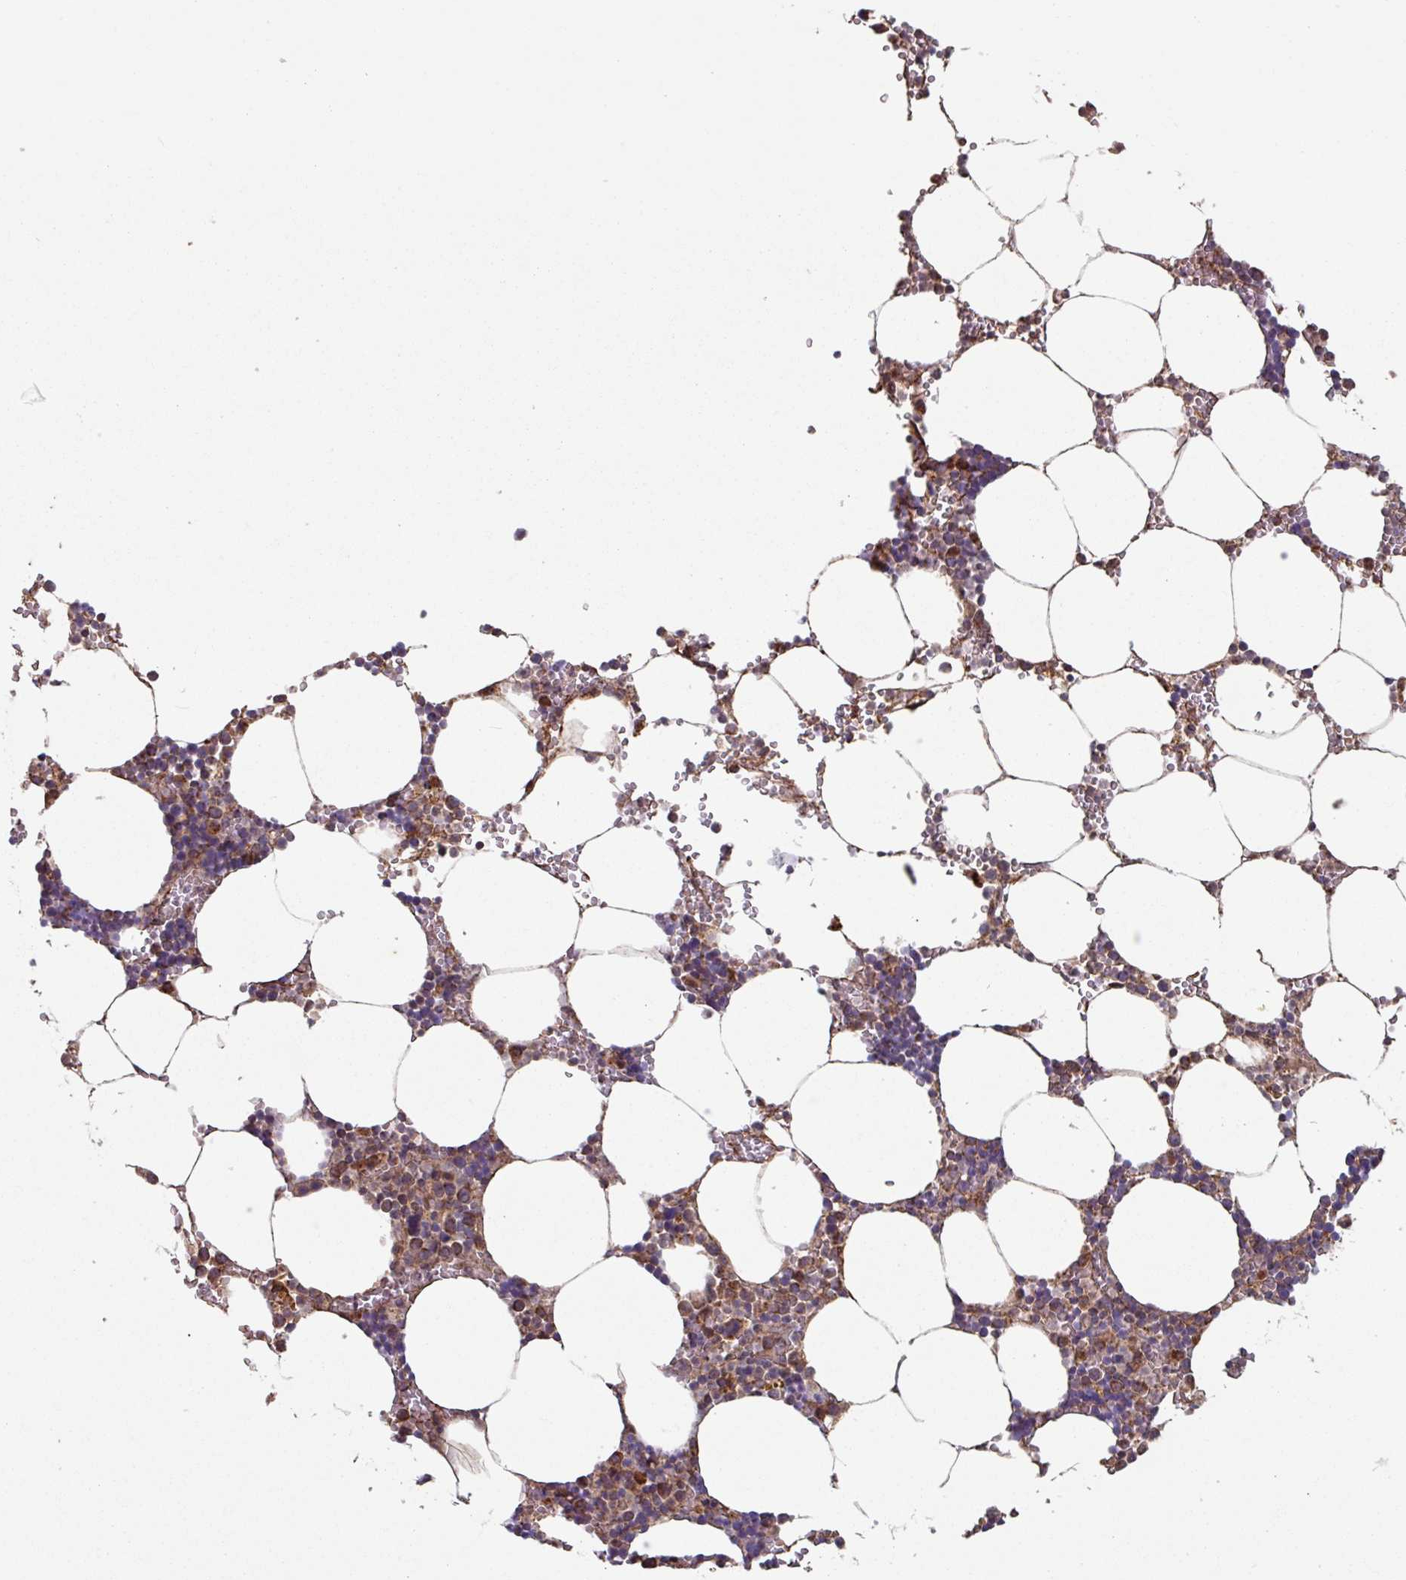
{"staining": {"intensity": "moderate", "quantity": "25%-75%", "location": "cytoplasmic/membranous"}, "tissue": "bone marrow", "cell_type": "Hematopoietic cells", "image_type": "normal", "snomed": [{"axis": "morphology", "description": "Normal tissue, NOS"}, {"axis": "topography", "description": "Bone marrow"}], "caption": "Immunohistochemistry (IHC) staining of benign bone marrow, which displays medium levels of moderate cytoplasmic/membranous positivity in about 25%-75% of hematopoietic cells indicating moderate cytoplasmic/membranous protein expression. The staining was performed using DAB (brown) for protein detection and nuclei were counterstained in hematoxylin (blue).", "gene": "COX7C", "patient": {"sex": "male", "age": 70}}